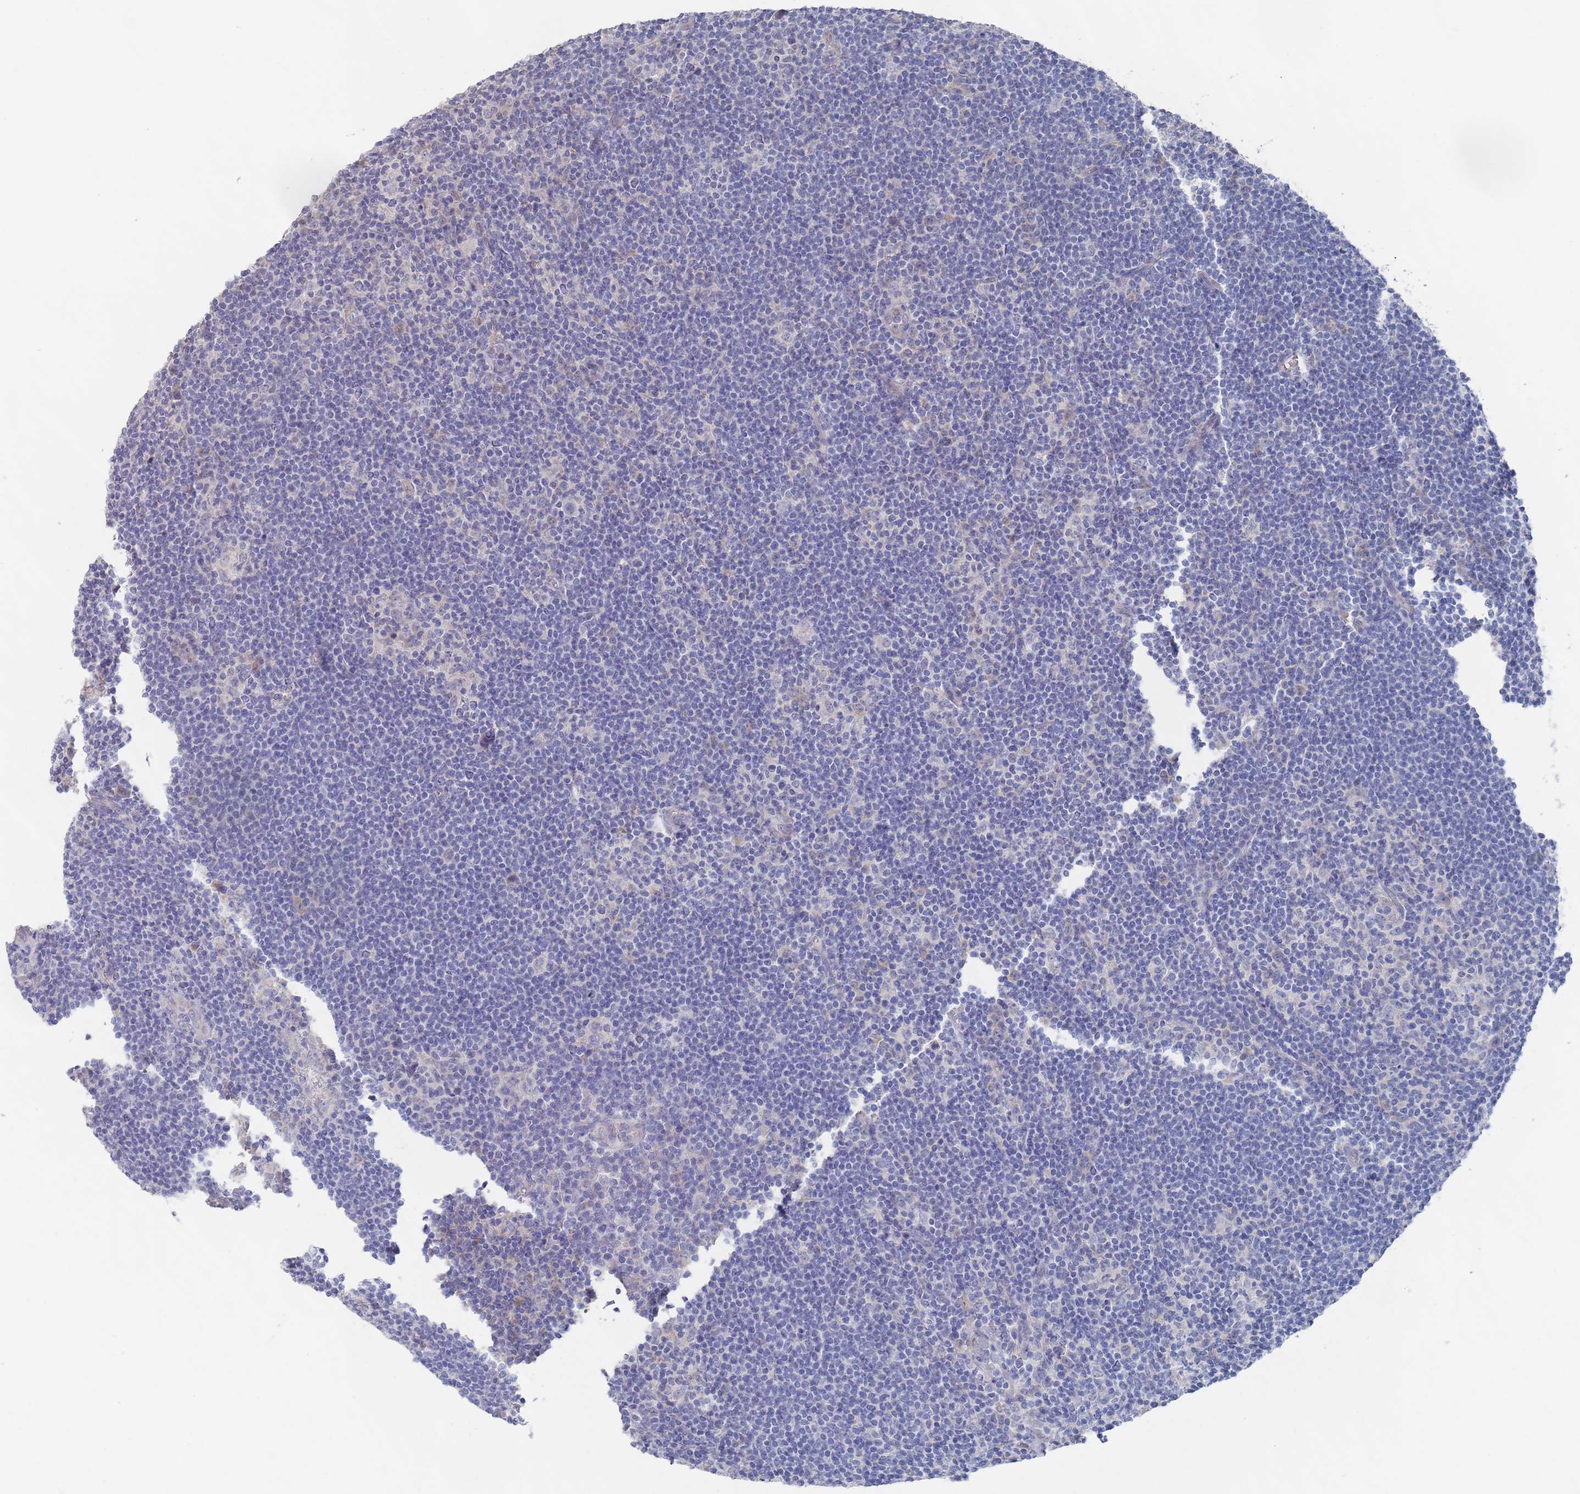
{"staining": {"intensity": "negative", "quantity": "none", "location": "none"}, "tissue": "lymphoma", "cell_type": "Tumor cells", "image_type": "cancer", "snomed": [{"axis": "morphology", "description": "Hodgkin's disease, NOS"}, {"axis": "topography", "description": "Lymph node"}], "caption": "This histopathology image is of Hodgkin's disease stained with immunohistochemistry (IHC) to label a protein in brown with the nuclei are counter-stained blue. There is no expression in tumor cells.", "gene": "TMCO3", "patient": {"sex": "female", "age": 57}}